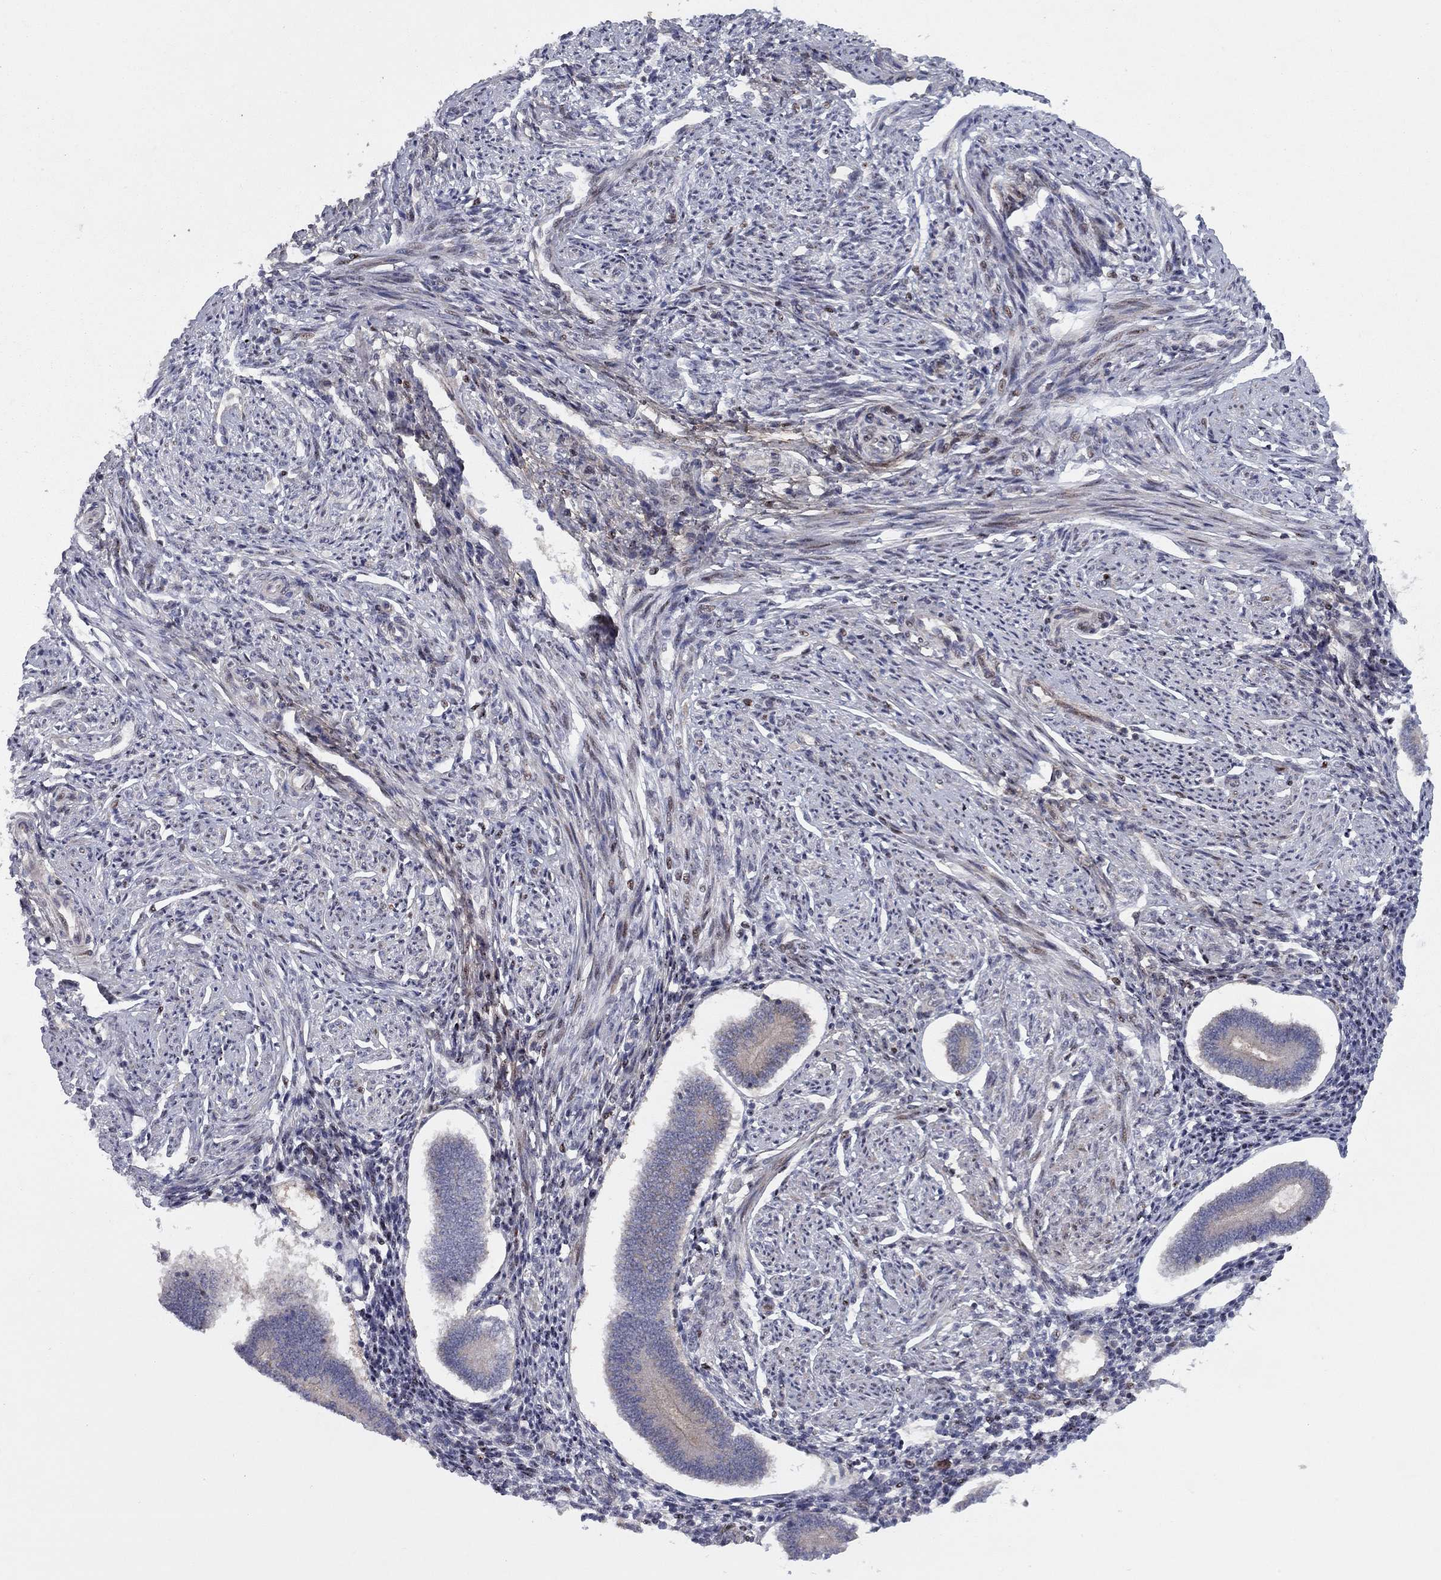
{"staining": {"intensity": "negative", "quantity": "none", "location": "none"}, "tissue": "endometrium", "cell_type": "Cells in endometrial stroma", "image_type": "normal", "snomed": [{"axis": "morphology", "description": "Normal tissue, NOS"}, {"axis": "topography", "description": "Endometrium"}], "caption": "This is an immunohistochemistry photomicrograph of benign endometrium. There is no expression in cells in endometrial stroma.", "gene": "DUSP7", "patient": {"sex": "female", "age": 40}}